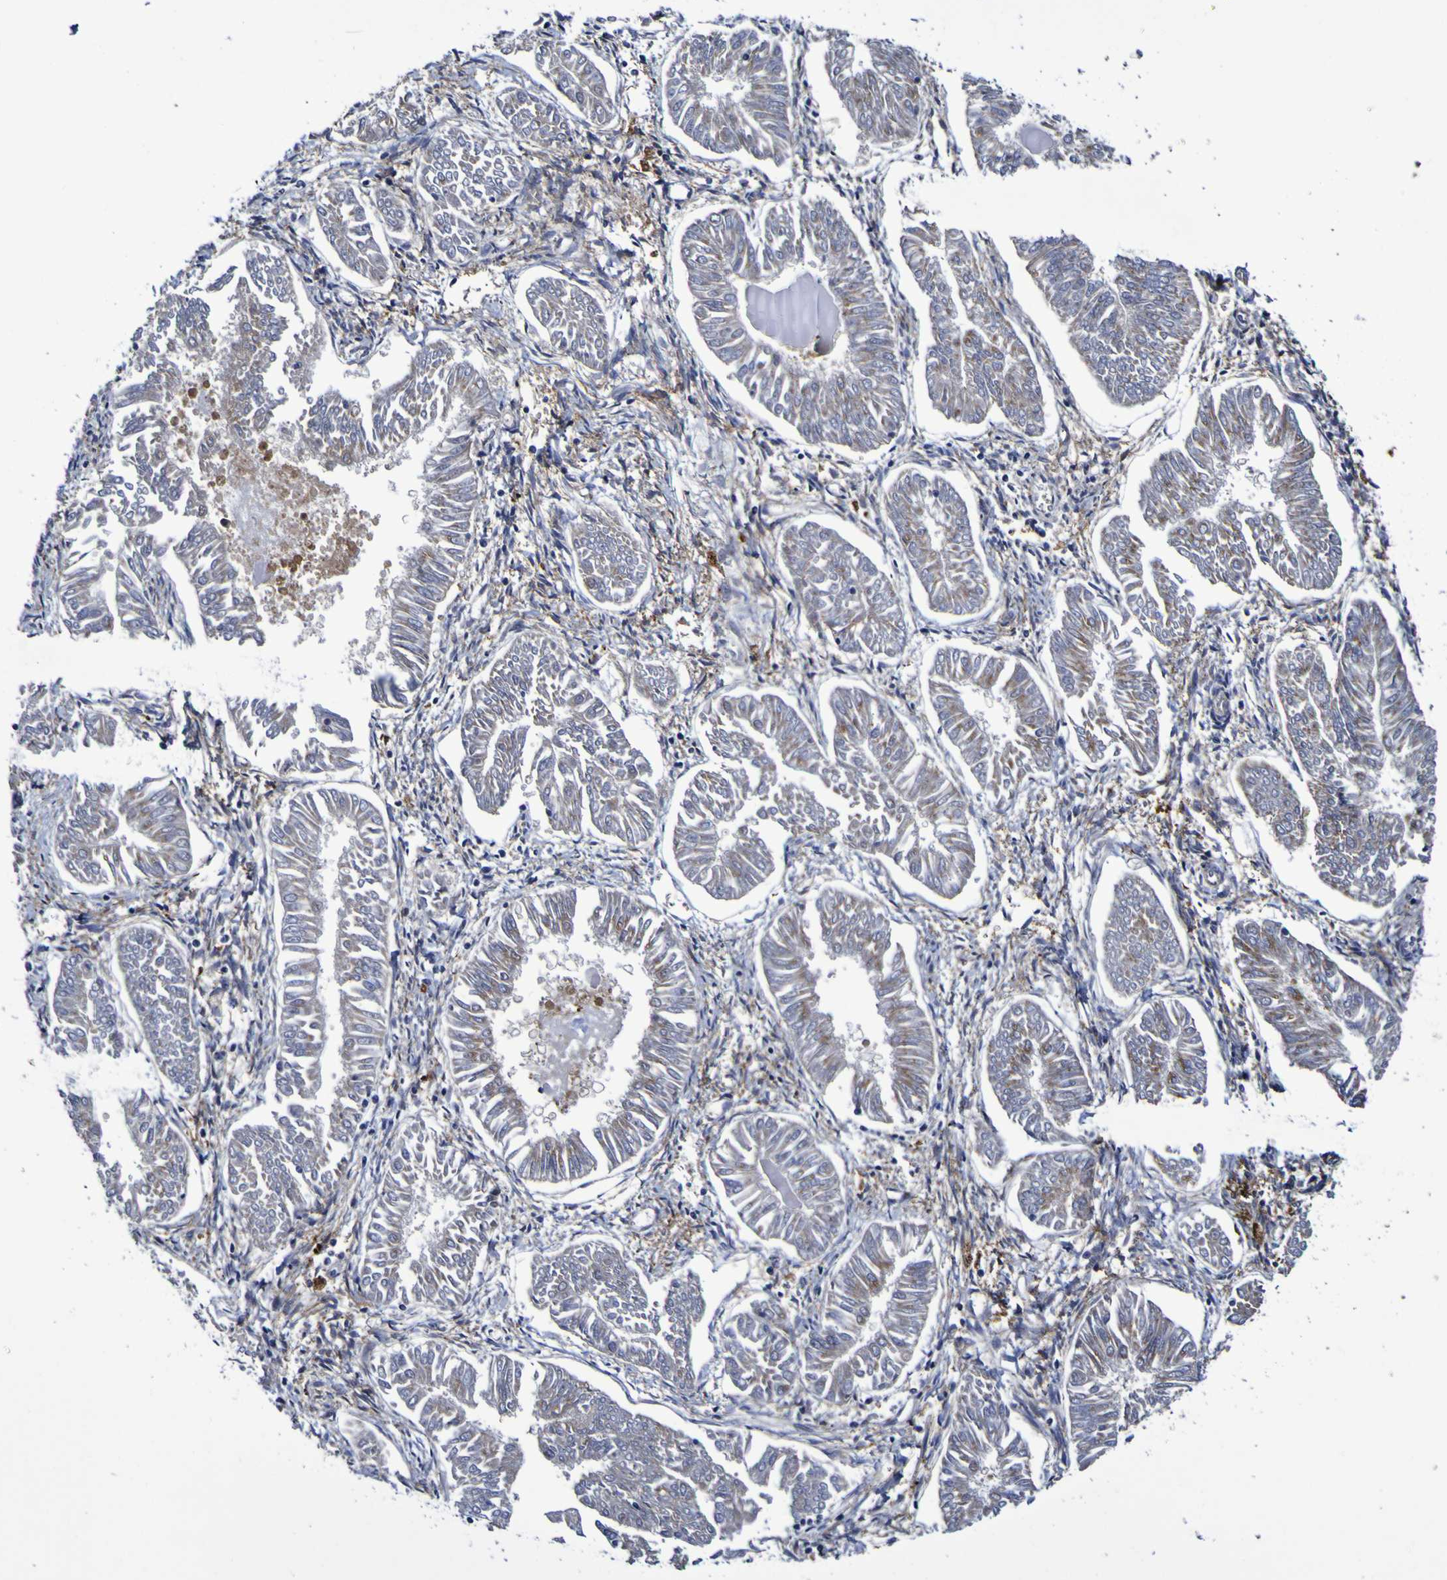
{"staining": {"intensity": "moderate", "quantity": "<25%", "location": "cytoplasmic/membranous"}, "tissue": "endometrial cancer", "cell_type": "Tumor cells", "image_type": "cancer", "snomed": [{"axis": "morphology", "description": "Adenocarcinoma, NOS"}, {"axis": "topography", "description": "Endometrium"}], "caption": "Brown immunohistochemical staining in endometrial adenocarcinoma demonstrates moderate cytoplasmic/membranous expression in approximately <25% of tumor cells.", "gene": "MGLL", "patient": {"sex": "female", "age": 53}}